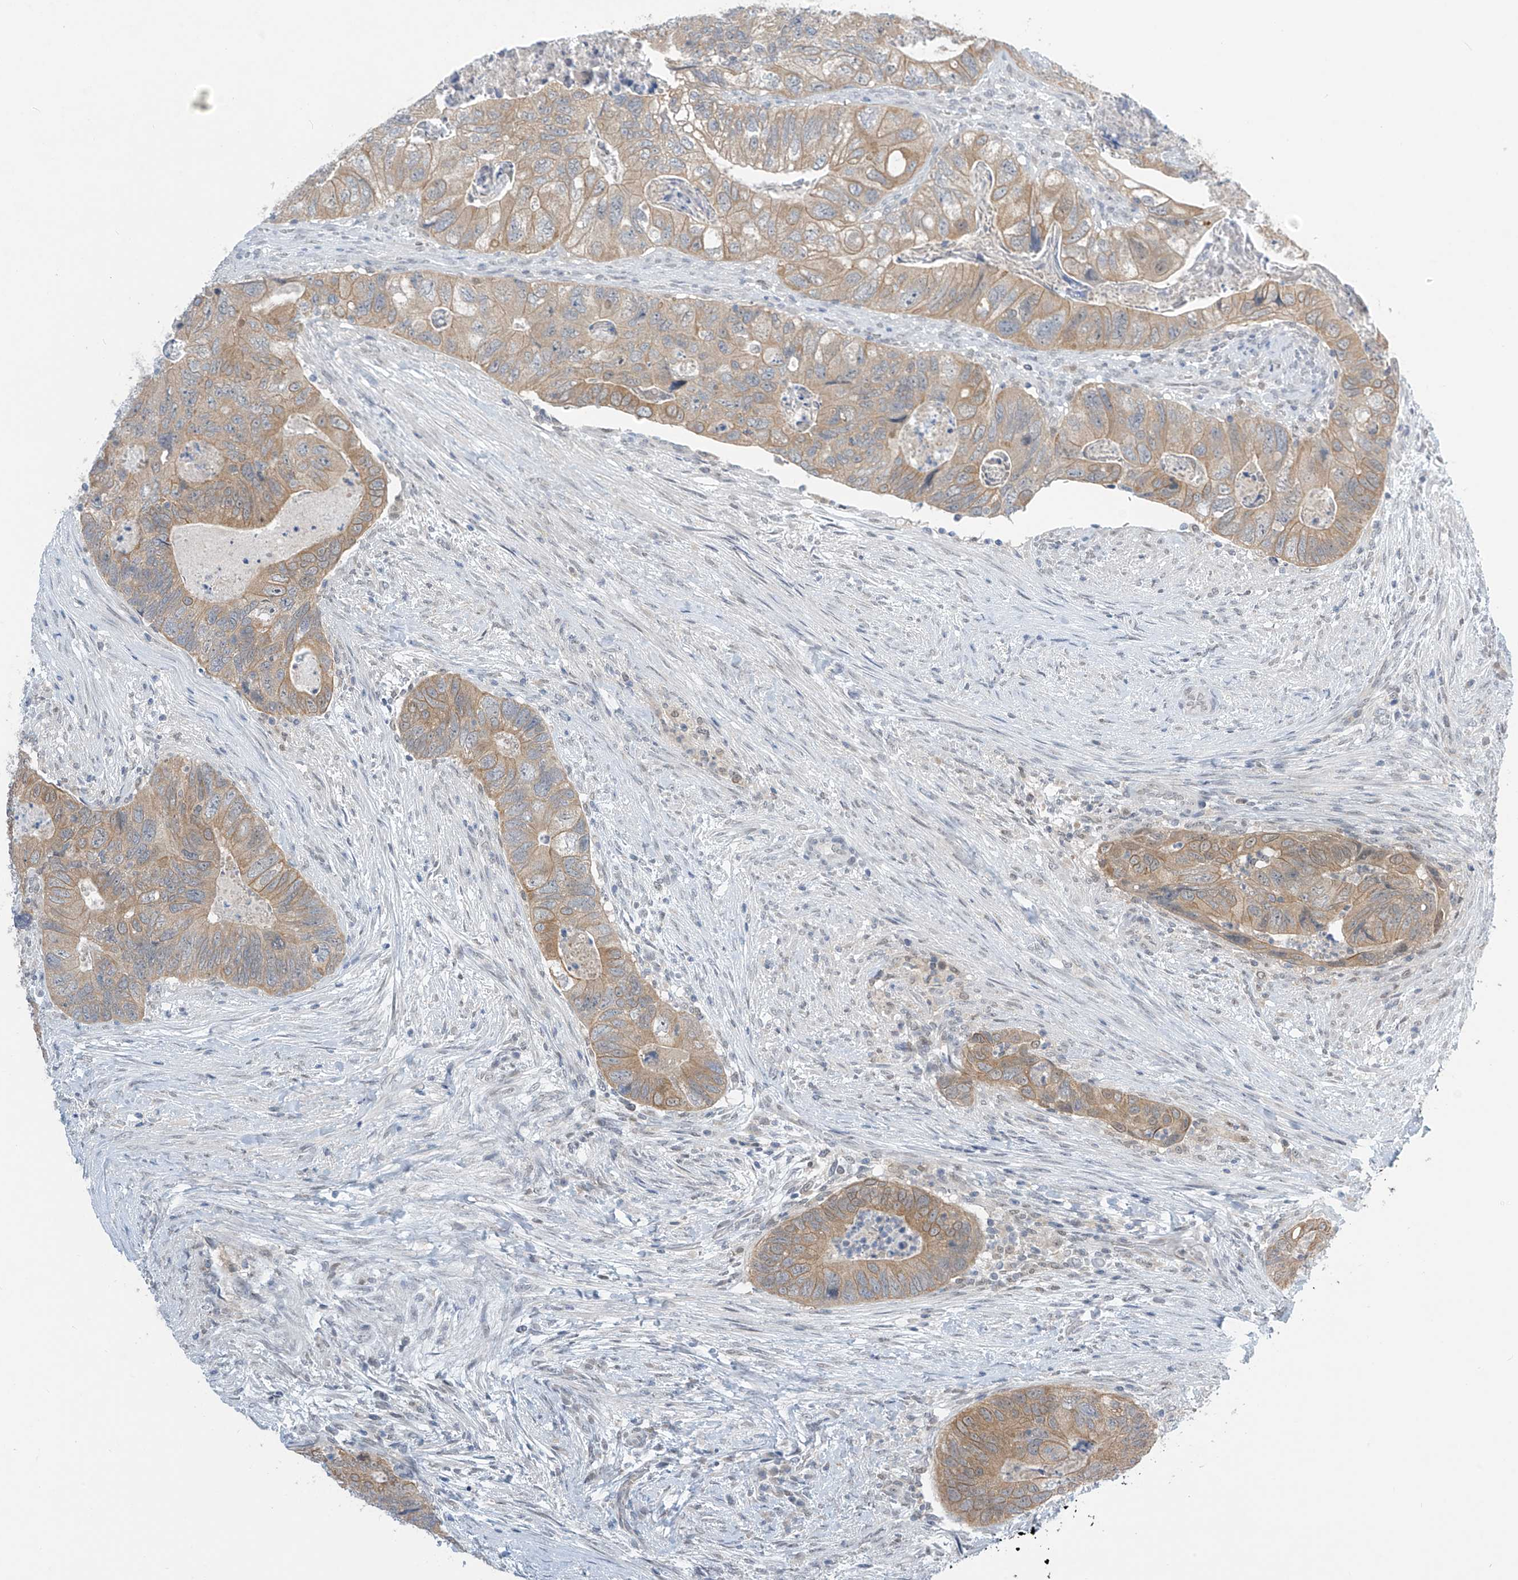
{"staining": {"intensity": "moderate", "quantity": ">75%", "location": "cytoplasmic/membranous"}, "tissue": "colorectal cancer", "cell_type": "Tumor cells", "image_type": "cancer", "snomed": [{"axis": "morphology", "description": "Adenocarcinoma, NOS"}, {"axis": "topography", "description": "Rectum"}], "caption": "Human adenocarcinoma (colorectal) stained with a brown dye shows moderate cytoplasmic/membranous positive positivity in approximately >75% of tumor cells.", "gene": "APLF", "patient": {"sex": "male", "age": 63}}